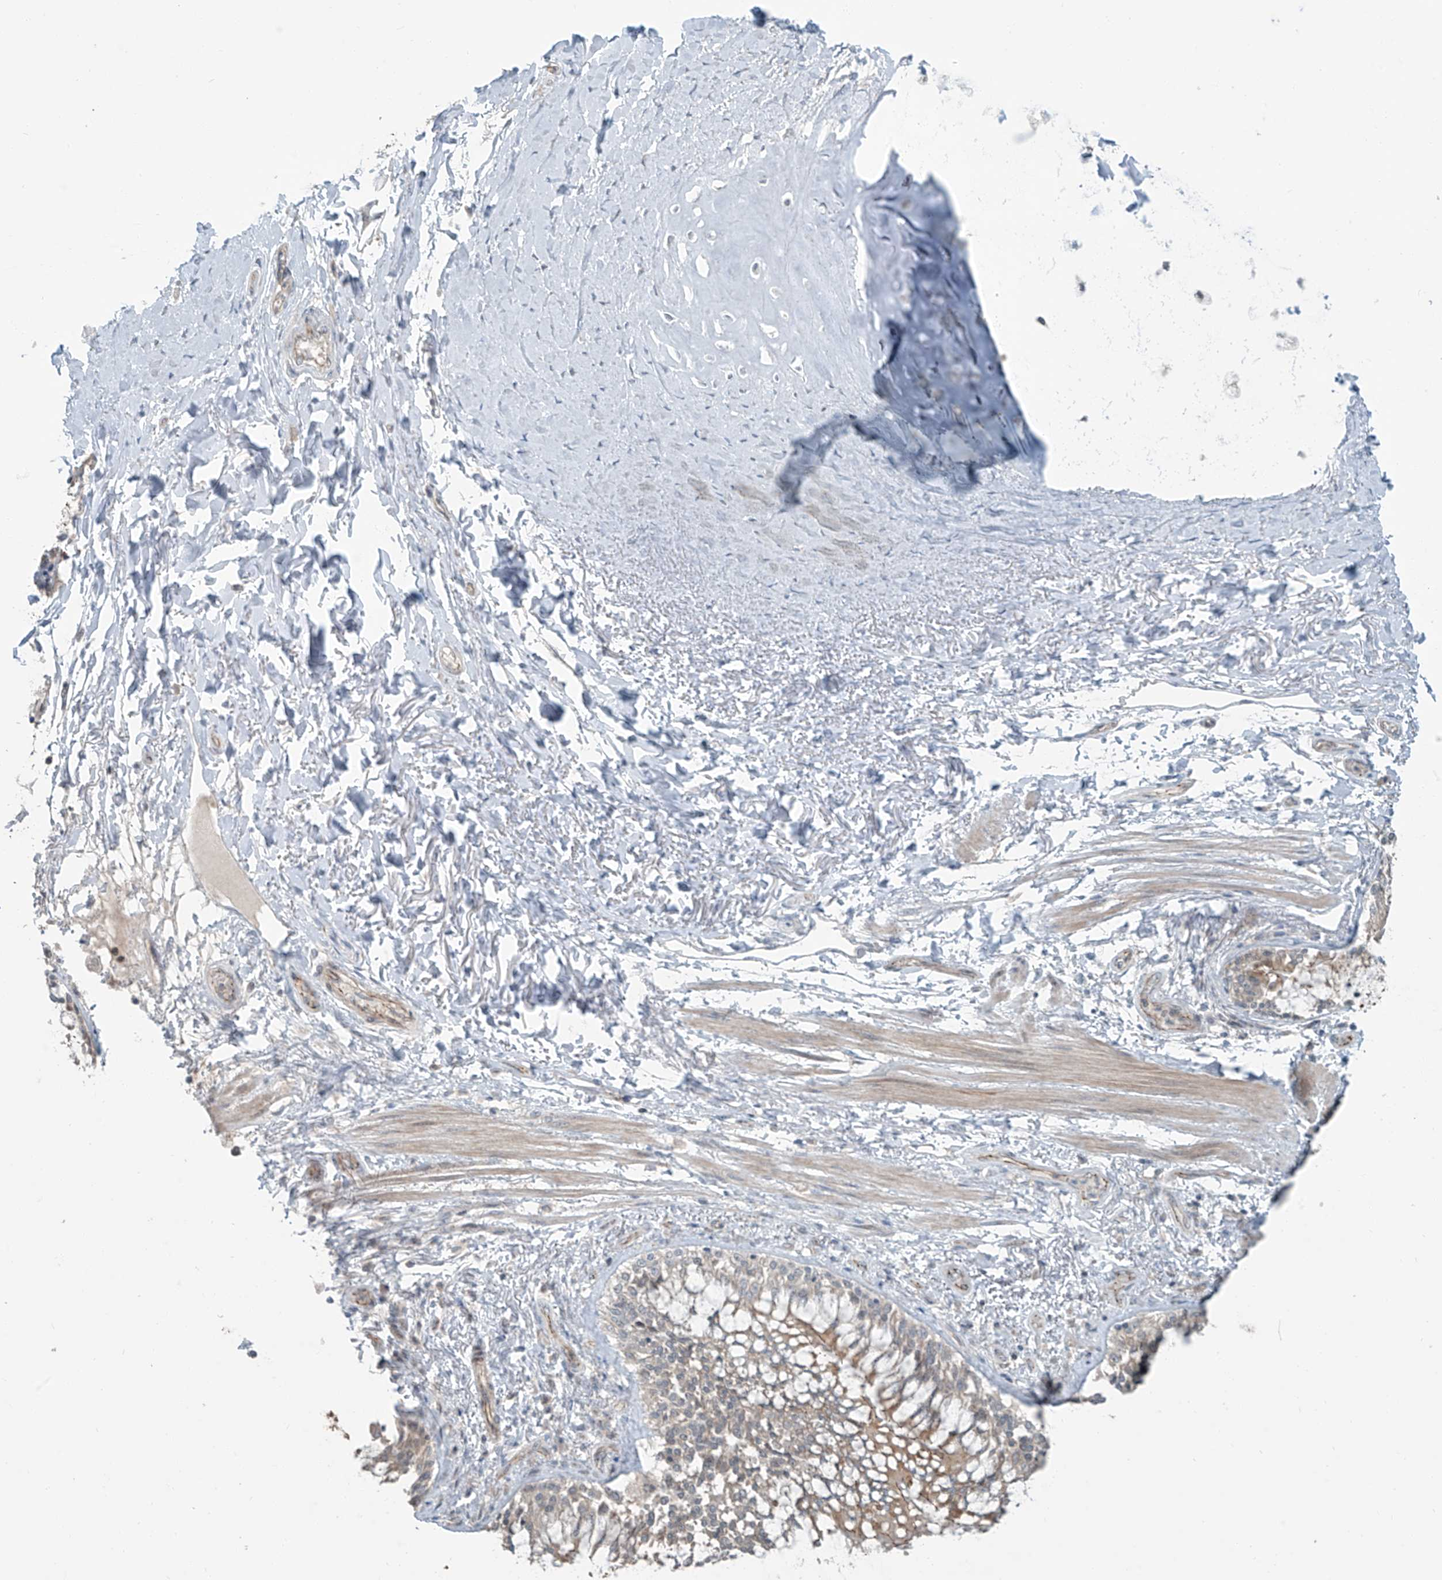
{"staining": {"intensity": "weak", "quantity": "25%-75%", "location": "nuclear"}, "tissue": "adipose tissue", "cell_type": "Adipocytes", "image_type": "normal", "snomed": [{"axis": "morphology", "description": "Normal tissue, NOS"}, {"axis": "topography", "description": "Cartilage tissue"}, {"axis": "topography", "description": "Bronchus"}, {"axis": "topography", "description": "Lung"}, {"axis": "topography", "description": "Peripheral nerve tissue"}], "caption": "IHC staining of normal adipose tissue, which exhibits low levels of weak nuclear staining in about 25%-75% of adipocytes indicating weak nuclear protein positivity. The staining was performed using DAB (brown) for protein detection and nuclei were counterstained in hematoxylin (blue).", "gene": "ZNF16", "patient": {"sex": "female", "age": 49}}